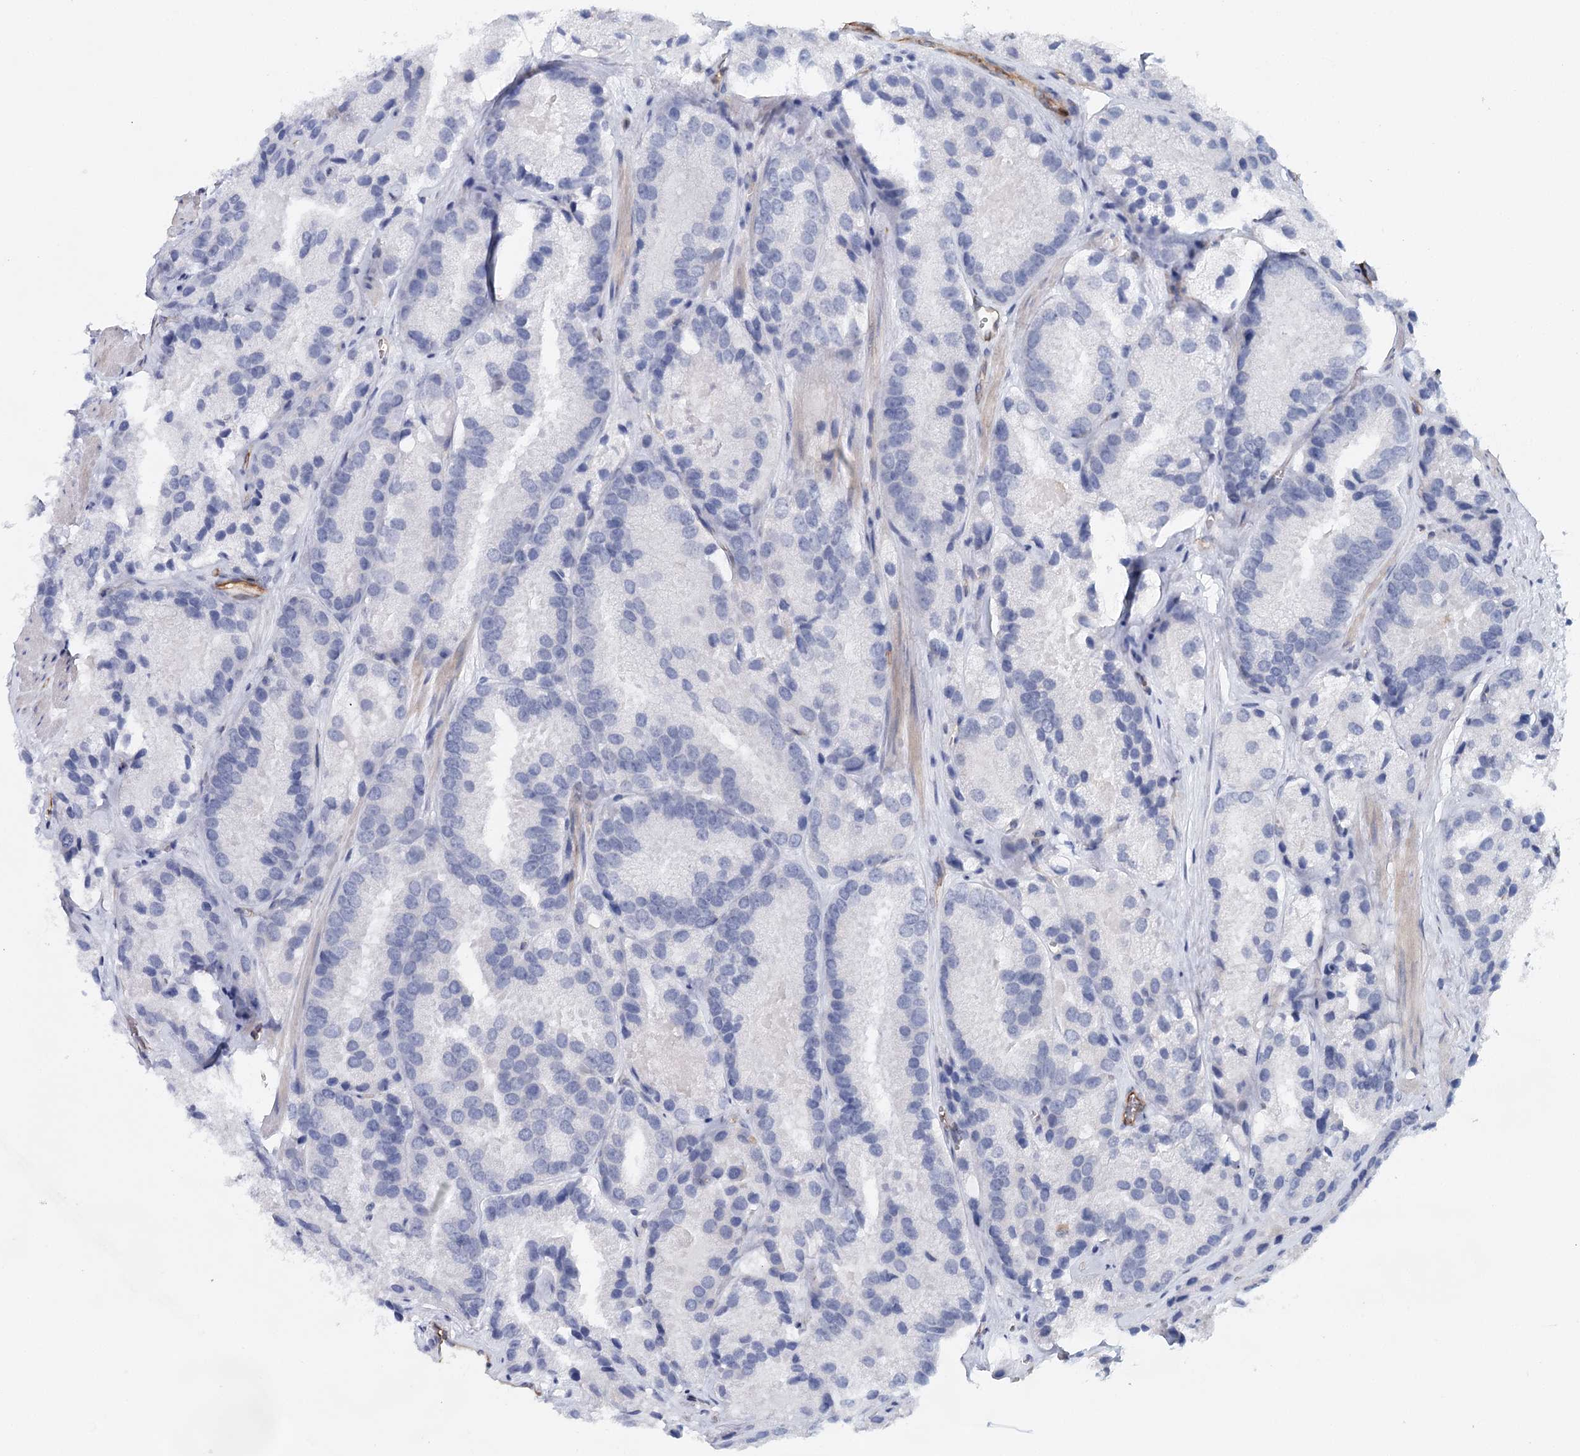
{"staining": {"intensity": "negative", "quantity": "none", "location": "none"}, "tissue": "prostate cancer", "cell_type": "Tumor cells", "image_type": "cancer", "snomed": [{"axis": "morphology", "description": "Adenocarcinoma, High grade"}, {"axis": "topography", "description": "Prostate"}], "caption": "IHC of human prostate high-grade adenocarcinoma displays no staining in tumor cells.", "gene": "SYNPO", "patient": {"sex": "male", "age": 66}}